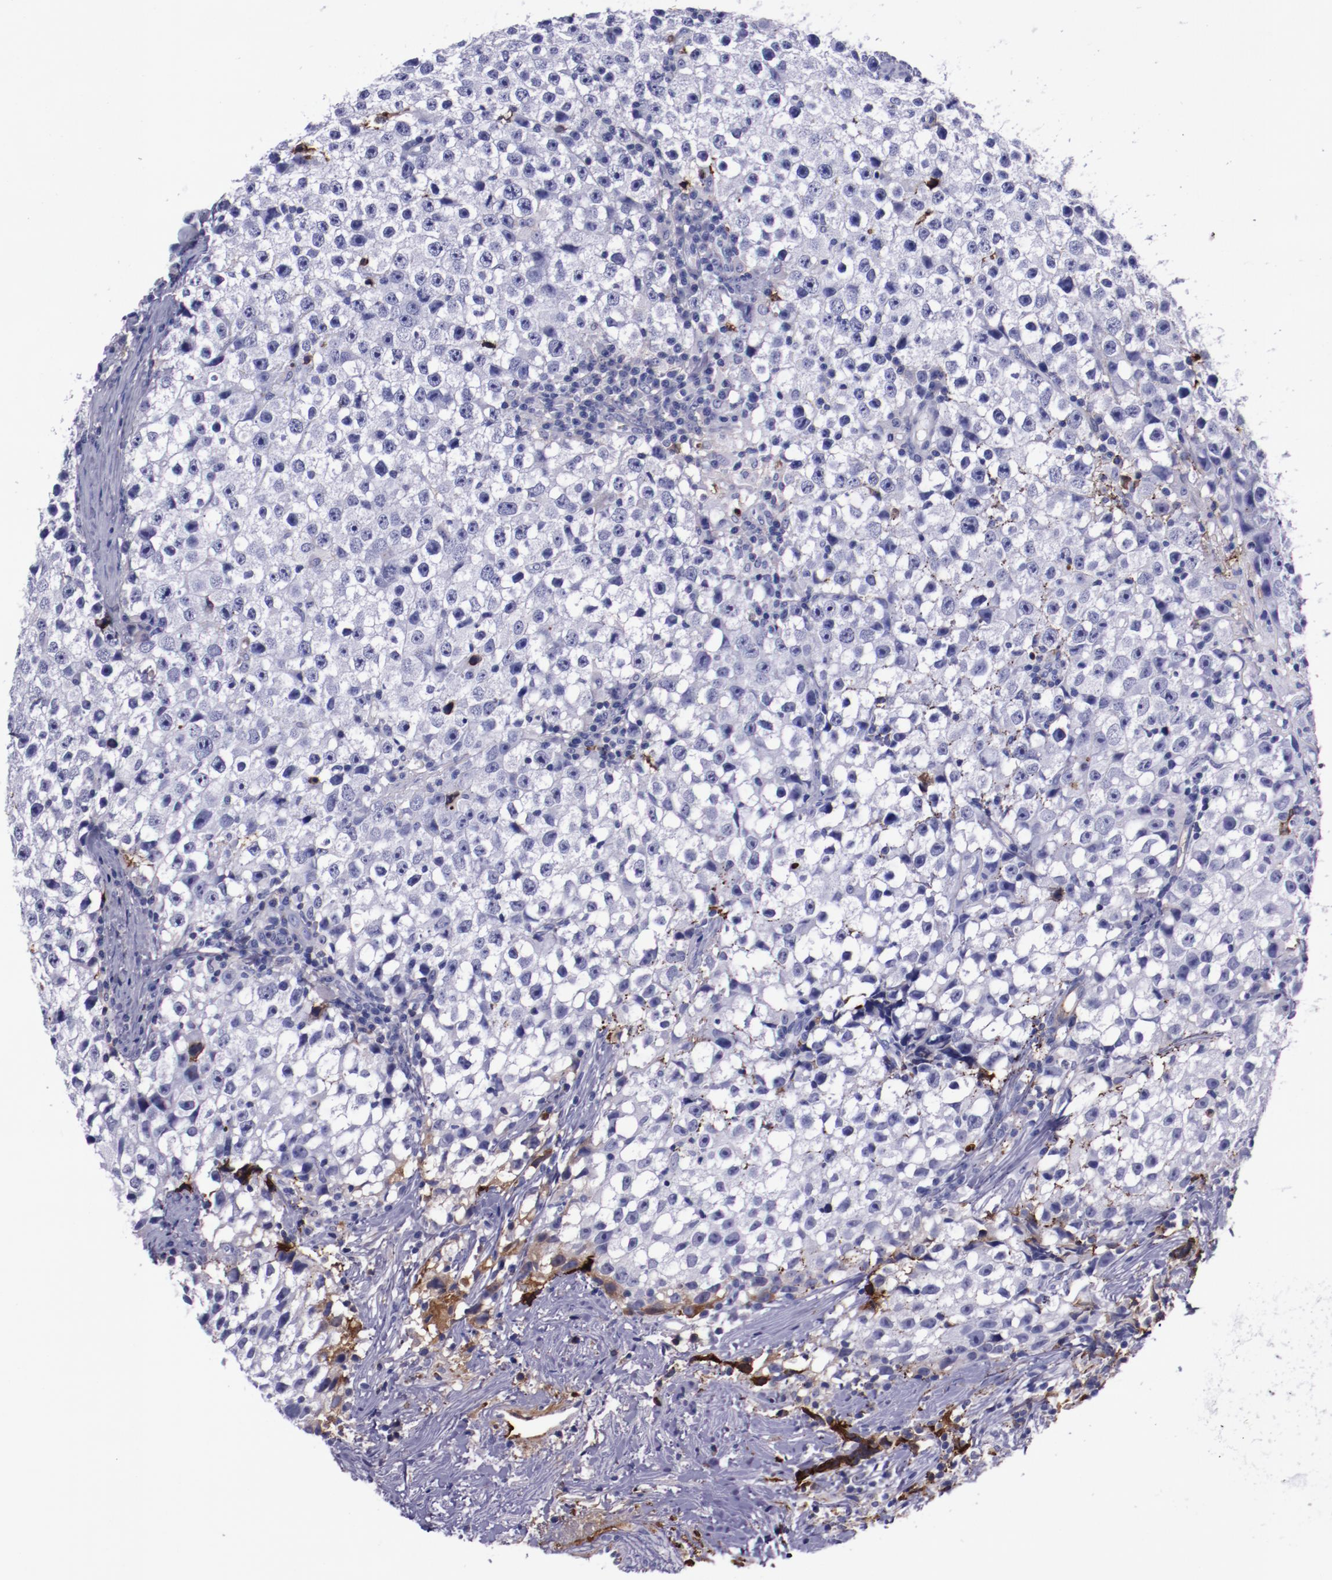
{"staining": {"intensity": "negative", "quantity": "none", "location": "none"}, "tissue": "testis cancer", "cell_type": "Tumor cells", "image_type": "cancer", "snomed": [{"axis": "morphology", "description": "Seminoma, NOS"}, {"axis": "topography", "description": "Testis"}], "caption": "There is no significant positivity in tumor cells of seminoma (testis).", "gene": "APOH", "patient": {"sex": "male", "age": 35}}